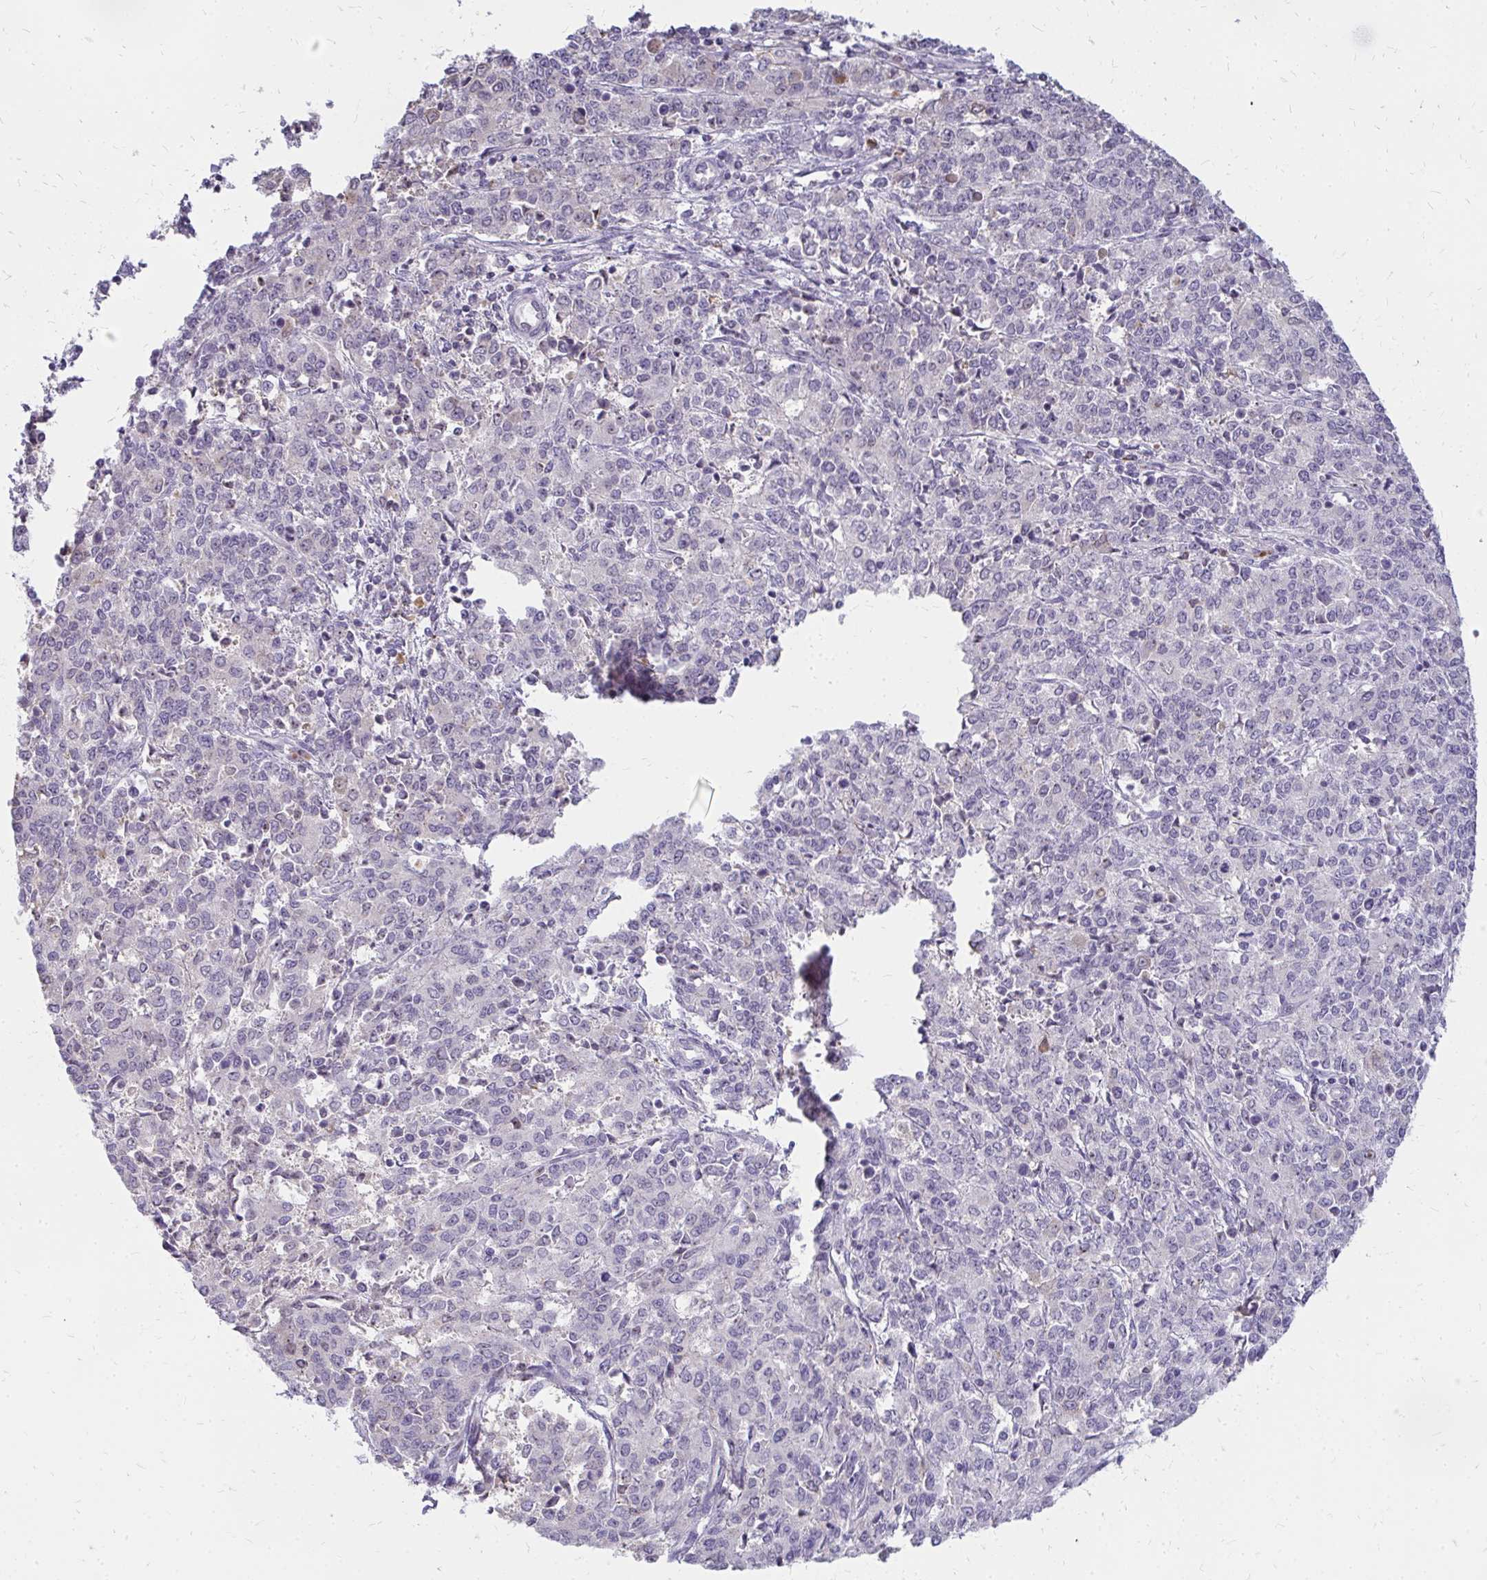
{"staining": {"intensity": "negative", "quantity": "none", "location": "none"}, "tissue": "endometrial cancer", "cell_type": "Tumor cells", "image_type": "cancer", "snomed": [{"axis": "morphology", "description": "Adenocarcinoma, NOS"}, {"axis": "topography", "description": "Endometrium"}], "caption": "This micrograph is of endometrial cancer (adenocarcinoma) stained with IHC to label a protein in brown with the nuclei are counter-stained blue. There is no positivity in tumor cells.", "gene": "FAM9A", "patient": {"sex": "female", "age": 50}}